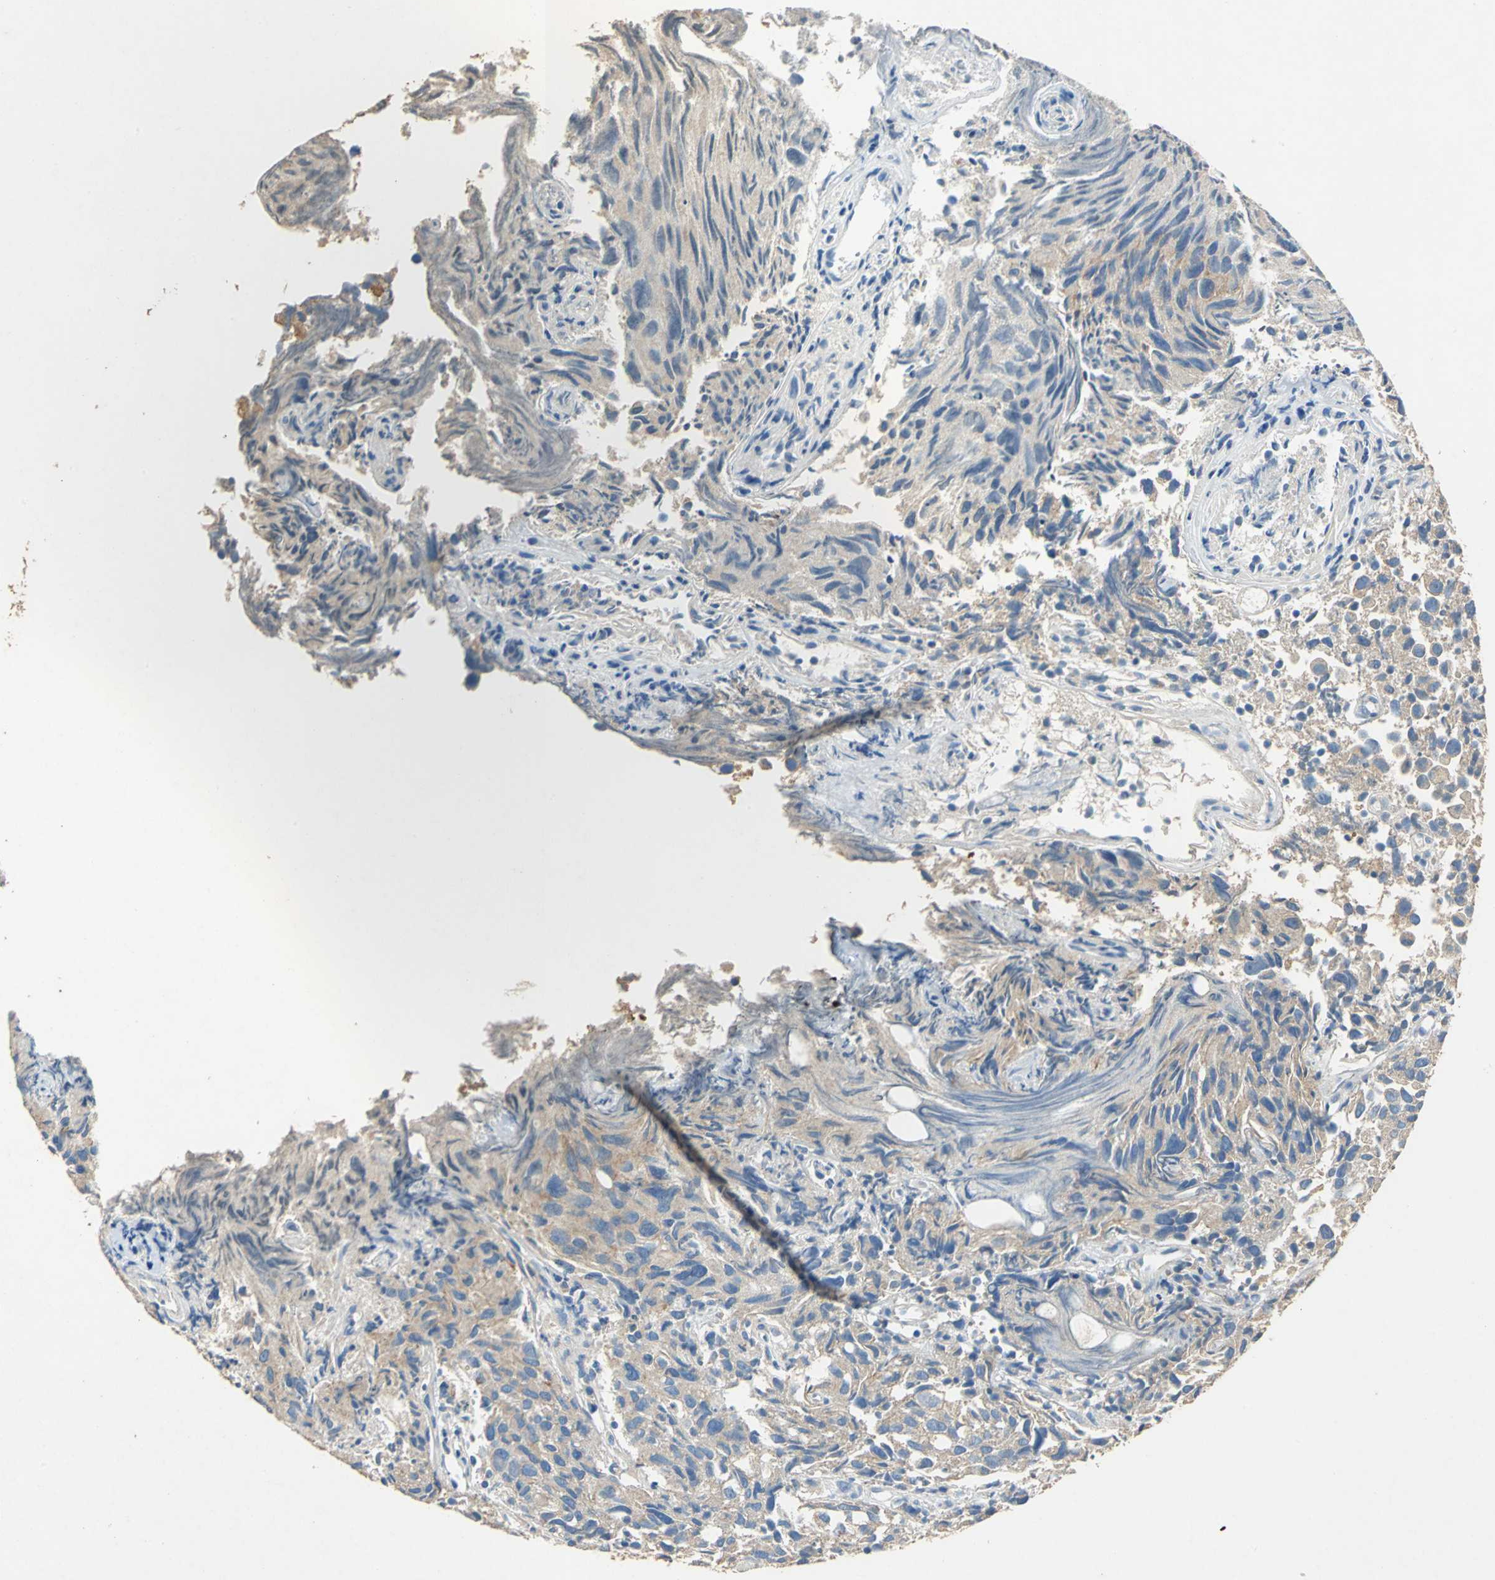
{"staining": {"intensity": "weak", "quantity": ">75%", "location": "cytoplasmic/membranous"}, "tissue": "urothelial cancer", "cell_type": "Tumor cells", "image_type": "cancer", "snomed": [{"axis": "morphology", "description": "Urothelial carcinoma, High grade"}, {"axis": "topography", "description": "Urinary bladder"}], "caption": "A low amount of weak cytoplasmic/membranous positivity is present in approximately >75% of tumor cells in urothelial cancer tissue.", "gene": "ADAMTS5", "patient": {"sex": "female", "age": 75}}